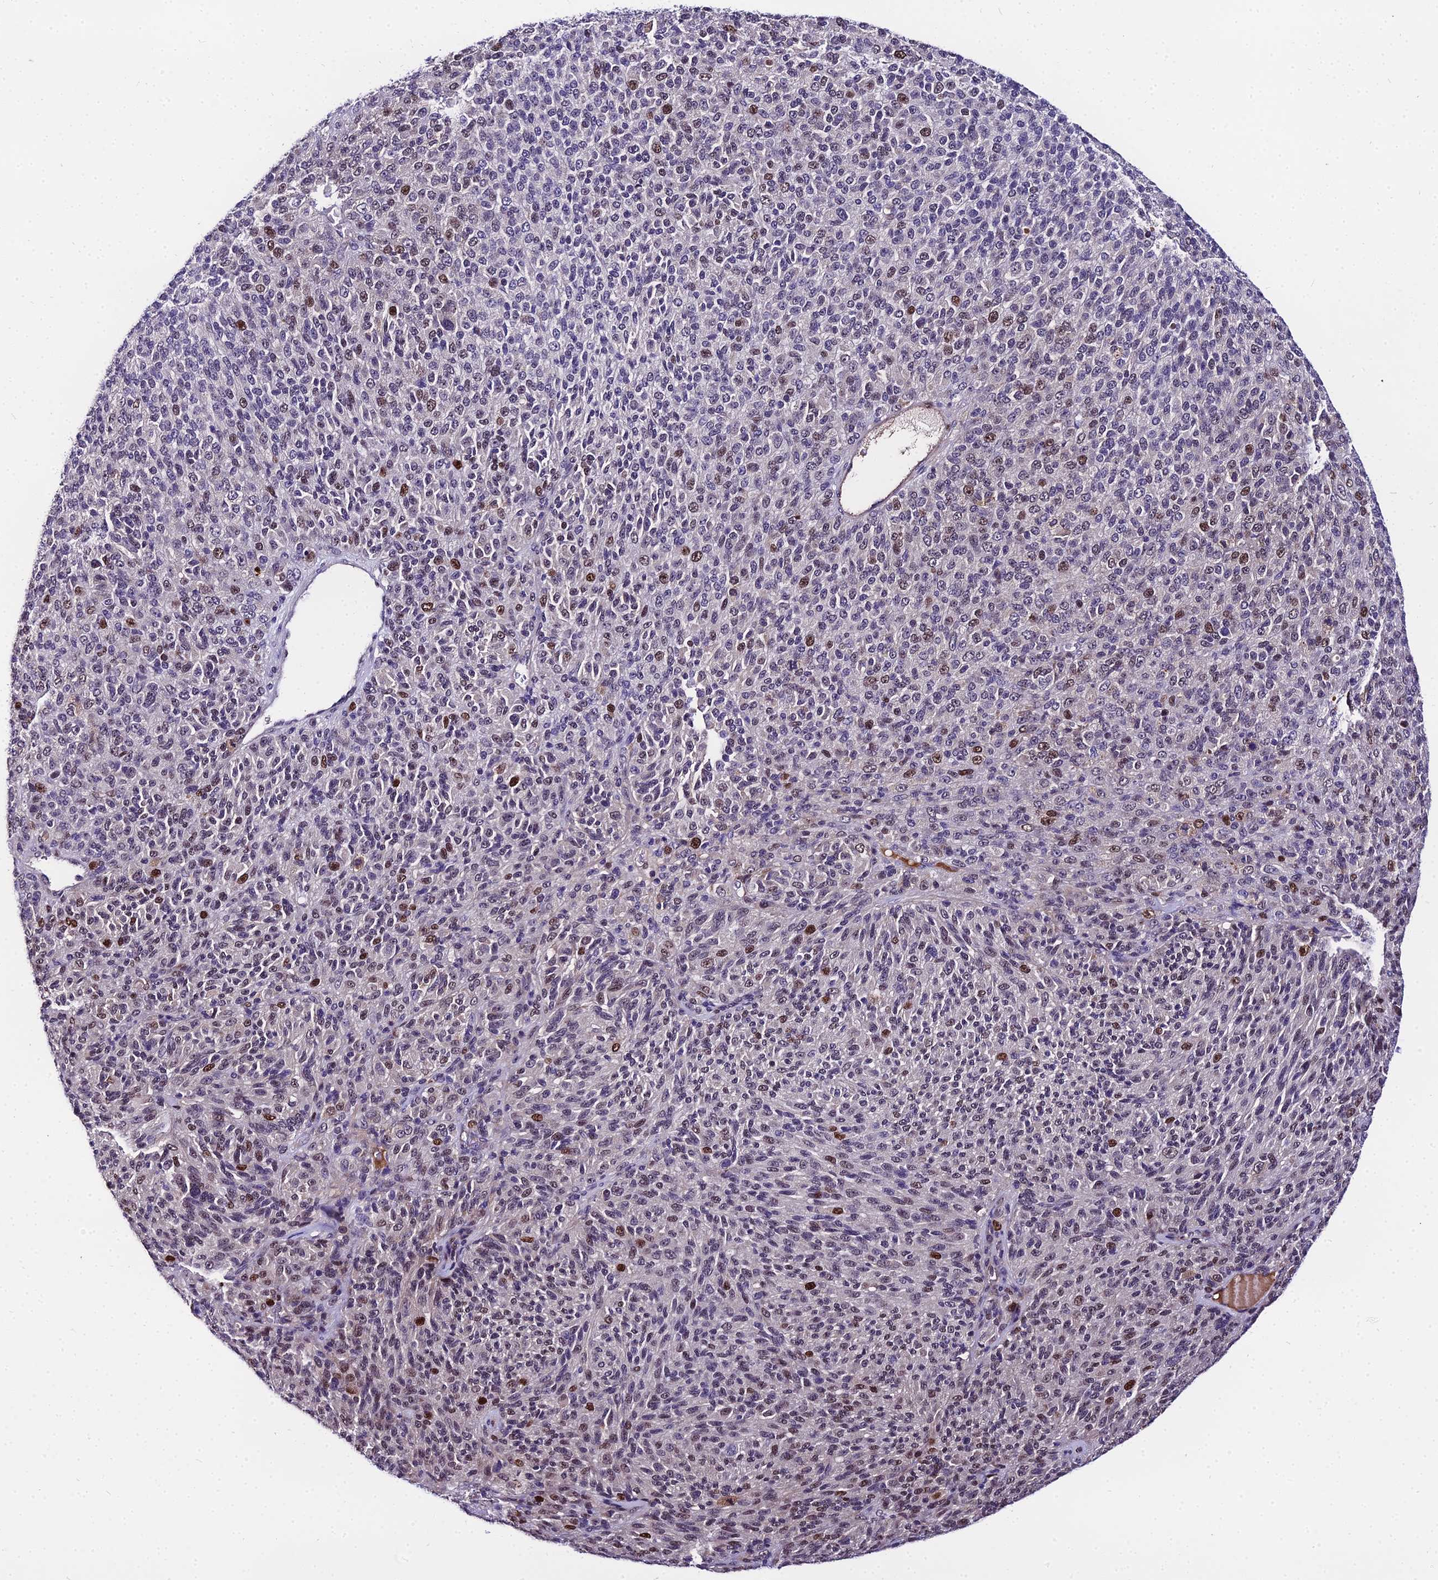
{"staining": {"intensity": "moderate", "quantity": "<25%", "location": "nuclear"}, "tissue": "melanoma", "cell_type": "Tumor cells", "image_type": "cancer", "snomed": [{"axis": "morphology", "description": "Malignant melanoma, Metastatic site"}, {"axis": "topography", "description": "Brain"}], "caption": "DAB immunohistochemical staining of human malignant melanoma (metastatic site) reveals moderate nuclear protein positivity in about <25% of tumor cells. (brown staining indicates protein expression, while blue staining denotes nuclei).", "gene": "TRIML2", "patient": {"sex": "female", "age": 56}}